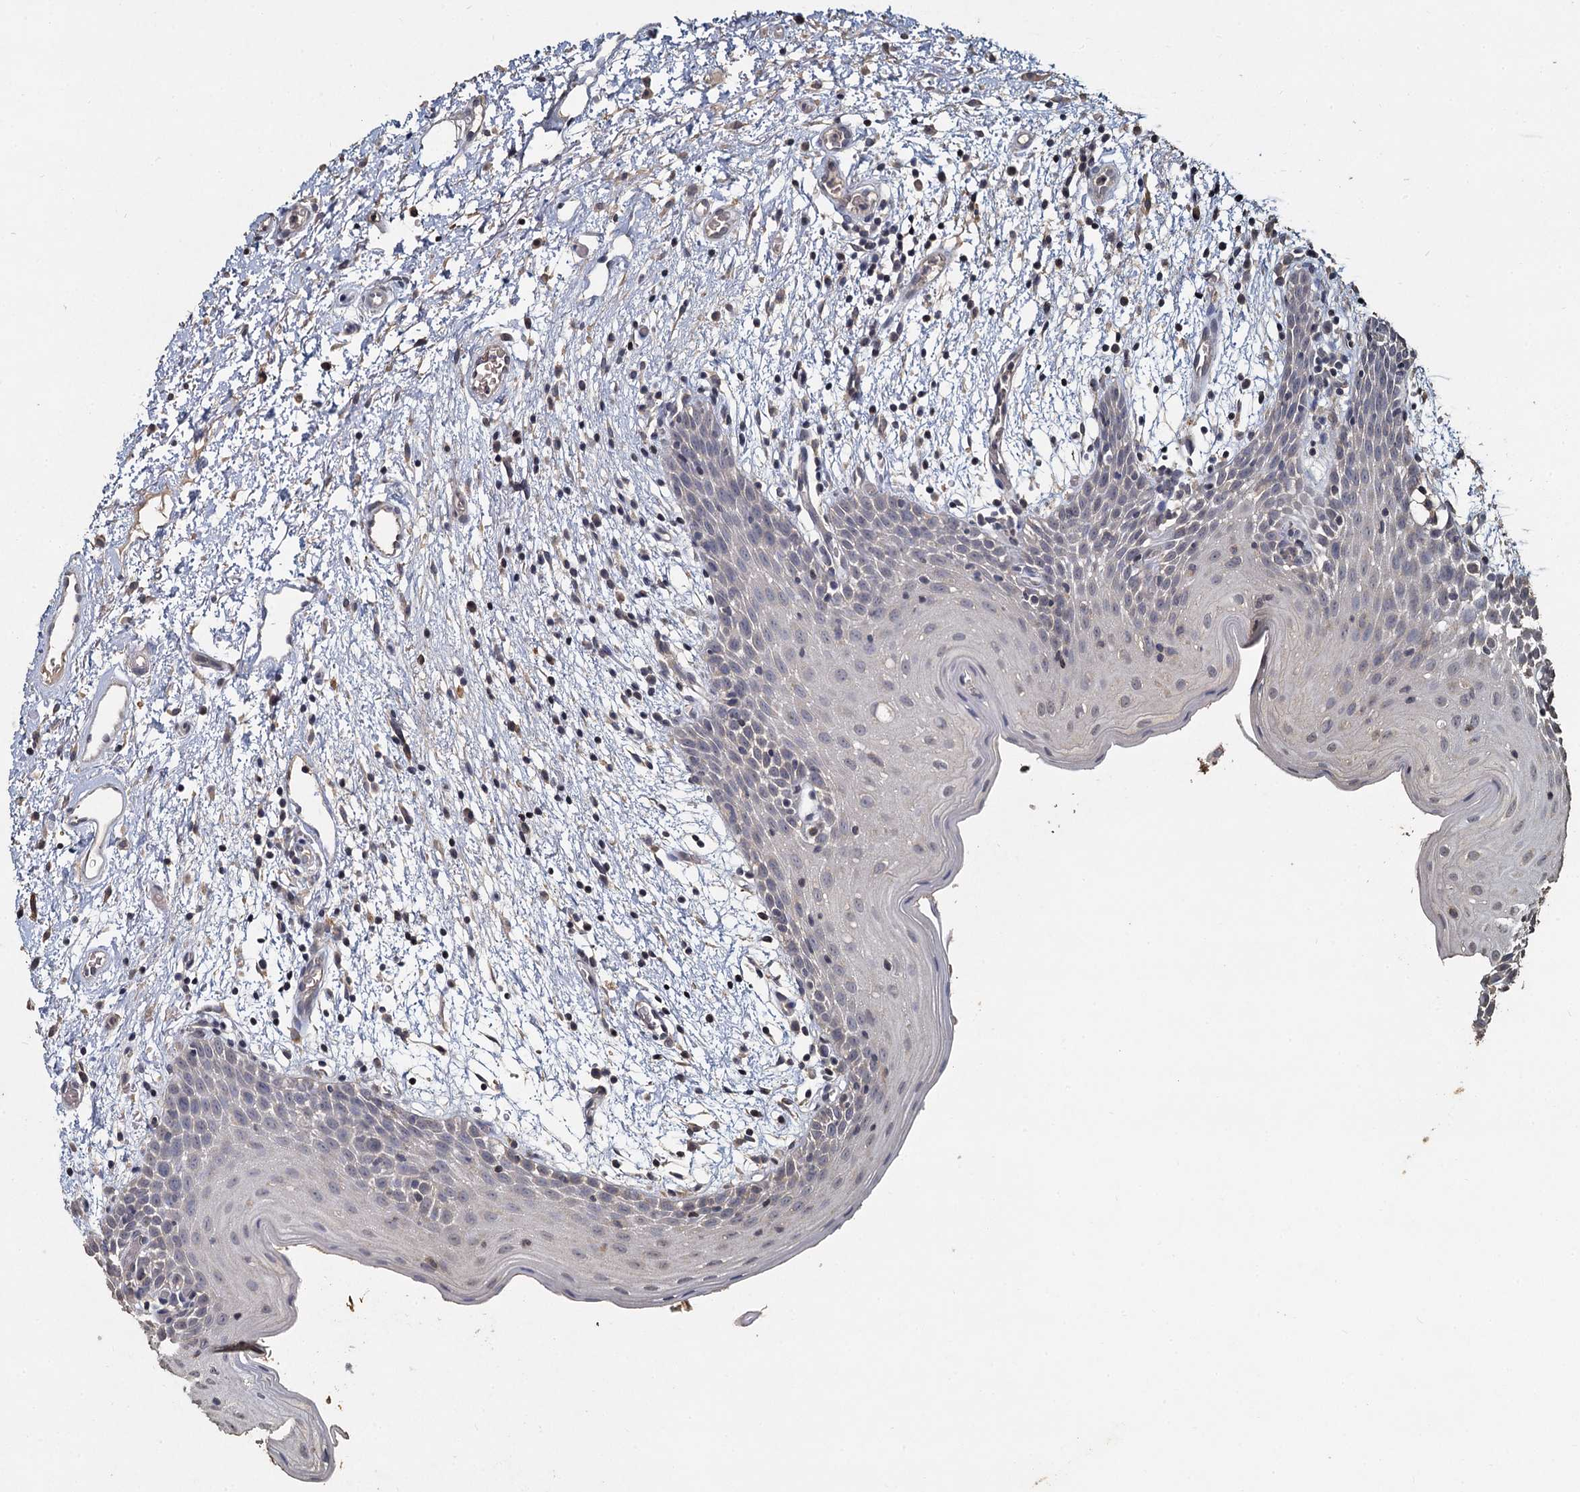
{"staining": {"intensity": "negative", "quantity": "none", "location": "none"}, "tissue": "oral mucosa", "cell_type": "Squamous epithelial cells", "image_type": "normal", "snomed": [{"axis": "morphology", "description": "Normal tissue, NOS"}, {"axis": "topography", "description": "Skeletal muscle"}, {"axis": "topography", "description": "Oral tissue"}, {"axis": "topography", "description": "Salivary gland"}, {"axis": "topography", "description": "Peripheral nerve tissue"}], "caption": "This is an IHC histopathology image of benign human oral mucosa. There is no expression in squamous epithelial cells.", "gene": "CCDC61", "patient": {"sex": "male", "age": 54}}